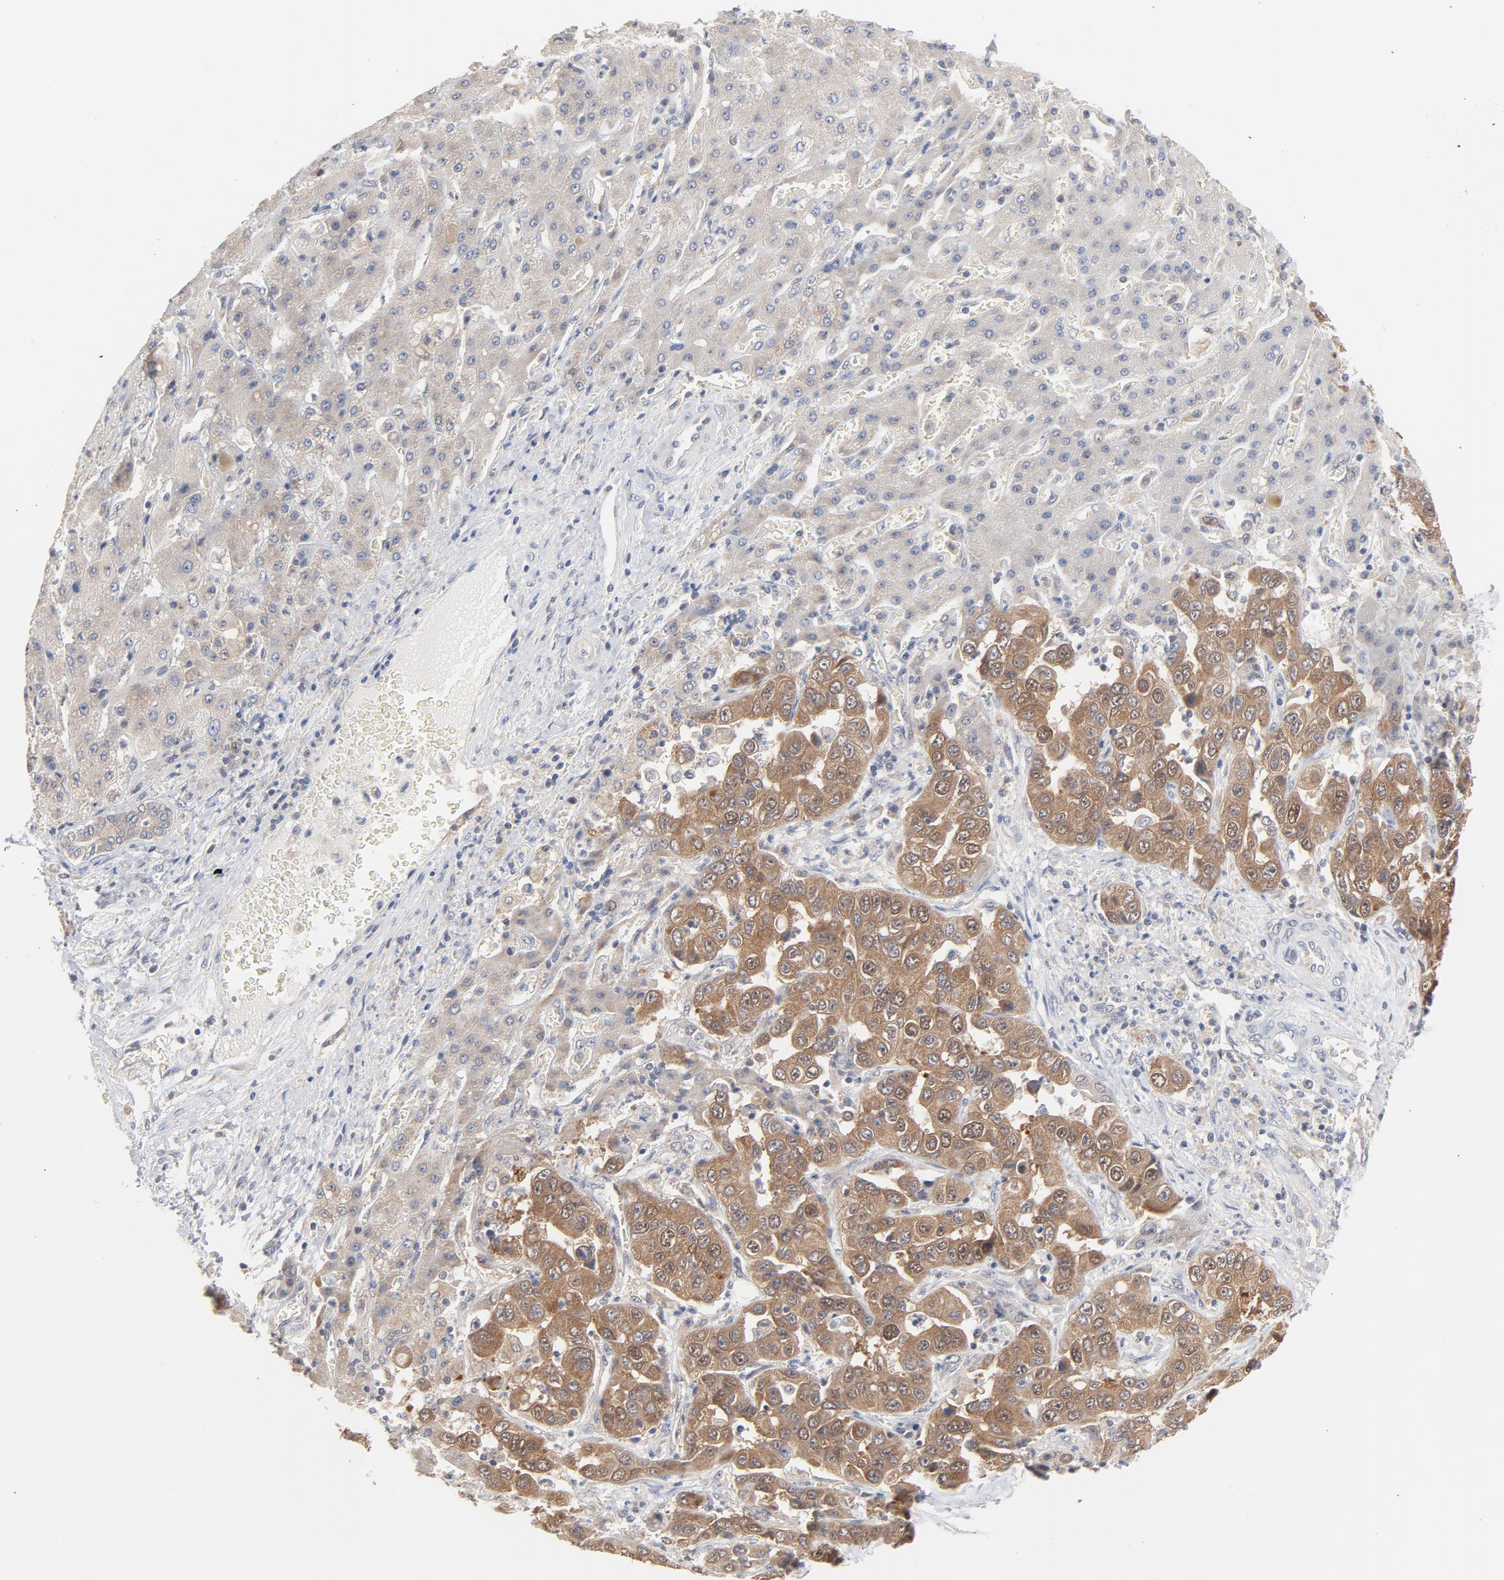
{"staining": {"intensity": "moderate", "quantity": ">75%", "location": "cytoplasmic/membranous"}, "tissue": "liver cancer", "cell_type": "Tumor cells", "image_type": "cancer", "snomed": [{"axis": "morphology", "description": "Cholangiocarcinoma"}, {"axis": "topography", "description": "Liver"}], "caption": "High-power microscopy captured an immunohistochemistry image of liver cholangiocarcinoma, revealing moderate cytoplasmic/membranous expression in about >75% of tumor cells.", "gene": "UBL4A", "patient": {"sex": "female", "age": 52}}